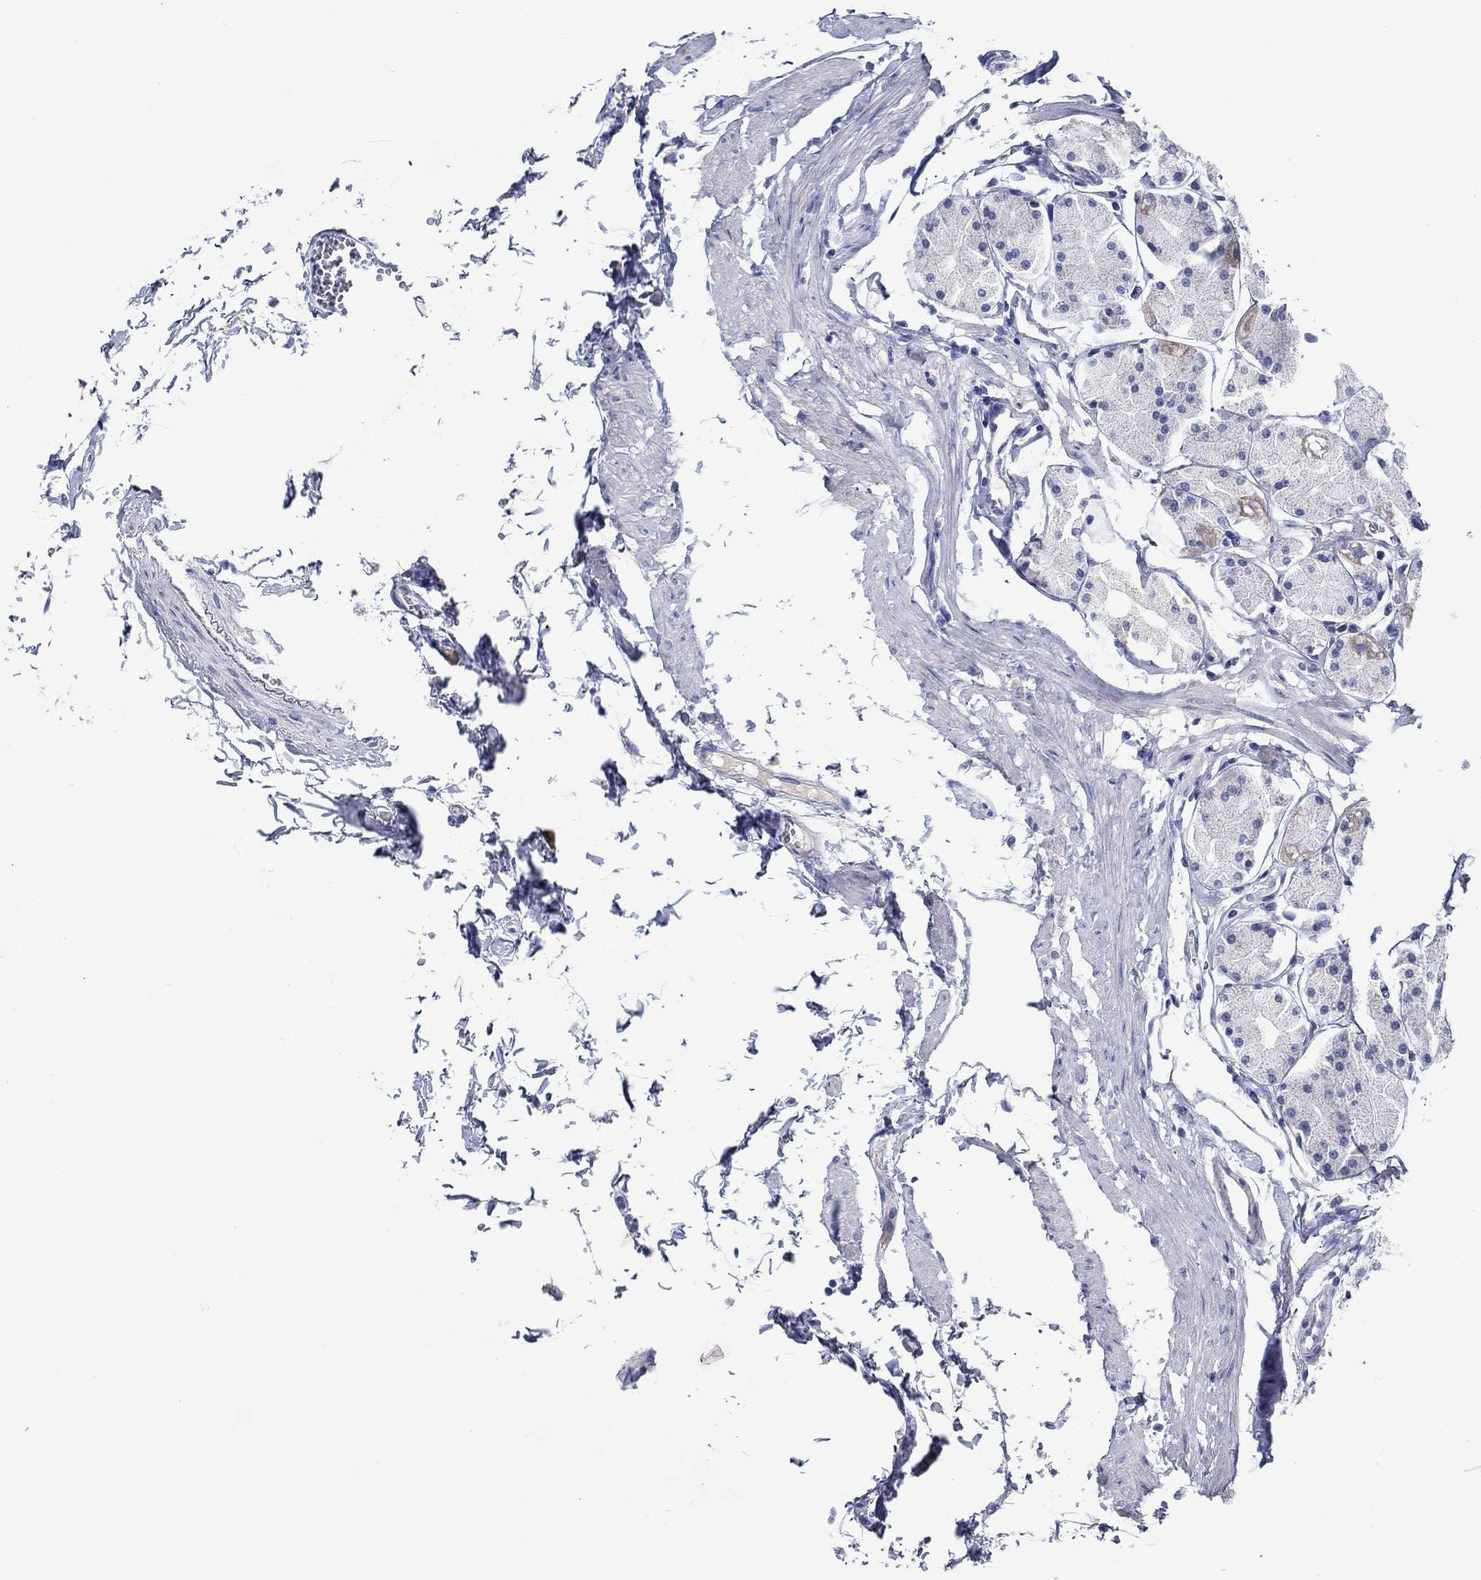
{"staining": {"intensity": "weak", "quantity": "<25%", "location": "cytoplasmic/membranous"}, "tissue": "stomach", "cell_type": "Glandular cells", "image_type": "normal", "snomed": [{"axis": "morphology", "description": "Normal tissue, NOS"}, {"axis": "topography", "description": "Stomach, upper"}], "caption": "Protein analysis of unremarkable stomach displays no significant staining in glandular cells. (DAB immunohistochemistry visualized using brightfield microscopy, high magnification).", "gene": "ENSG00000251537", "patient": {"sex": "male", "age": 60}}